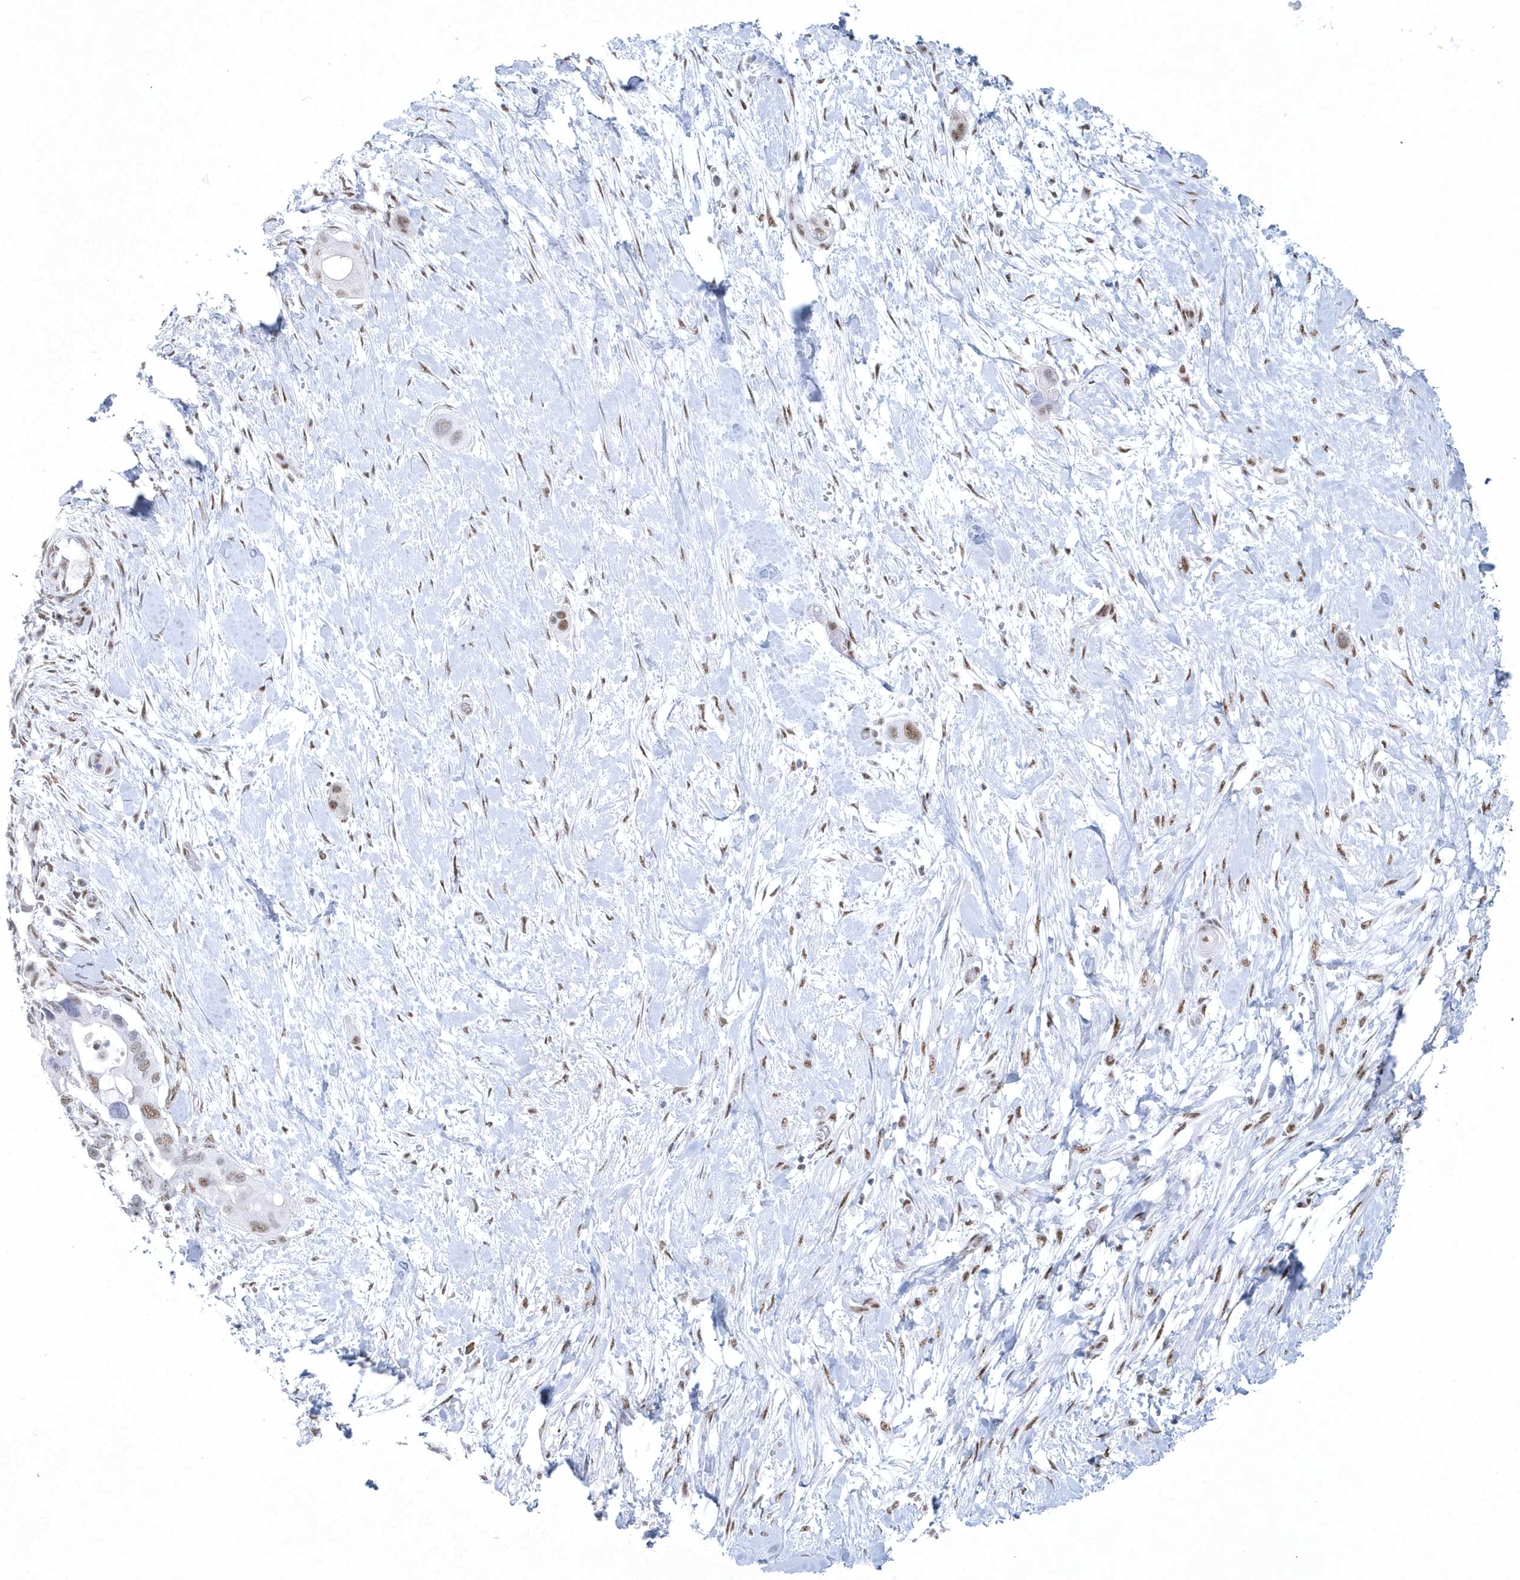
{"staining": {"intensity": "moderate", "quantity": "25%-75%", "location": "nuclear"}, "tissue": "pancreatic cancer", "cell_type": "Tumor cells", "image_type": "cancer", "snomed": [{"axis": "morphology", "description": "Adenocarcinoma, NOS"}, {"axis": "topography", "description": "Pancreas"}], "caption": "Pancreatic adenocarcinoma stained for a protein shows moderate nuclear positivity in tumor cells.", "gene": "DCLRE1A", "patient": {"sex": "male", "age": 68}}